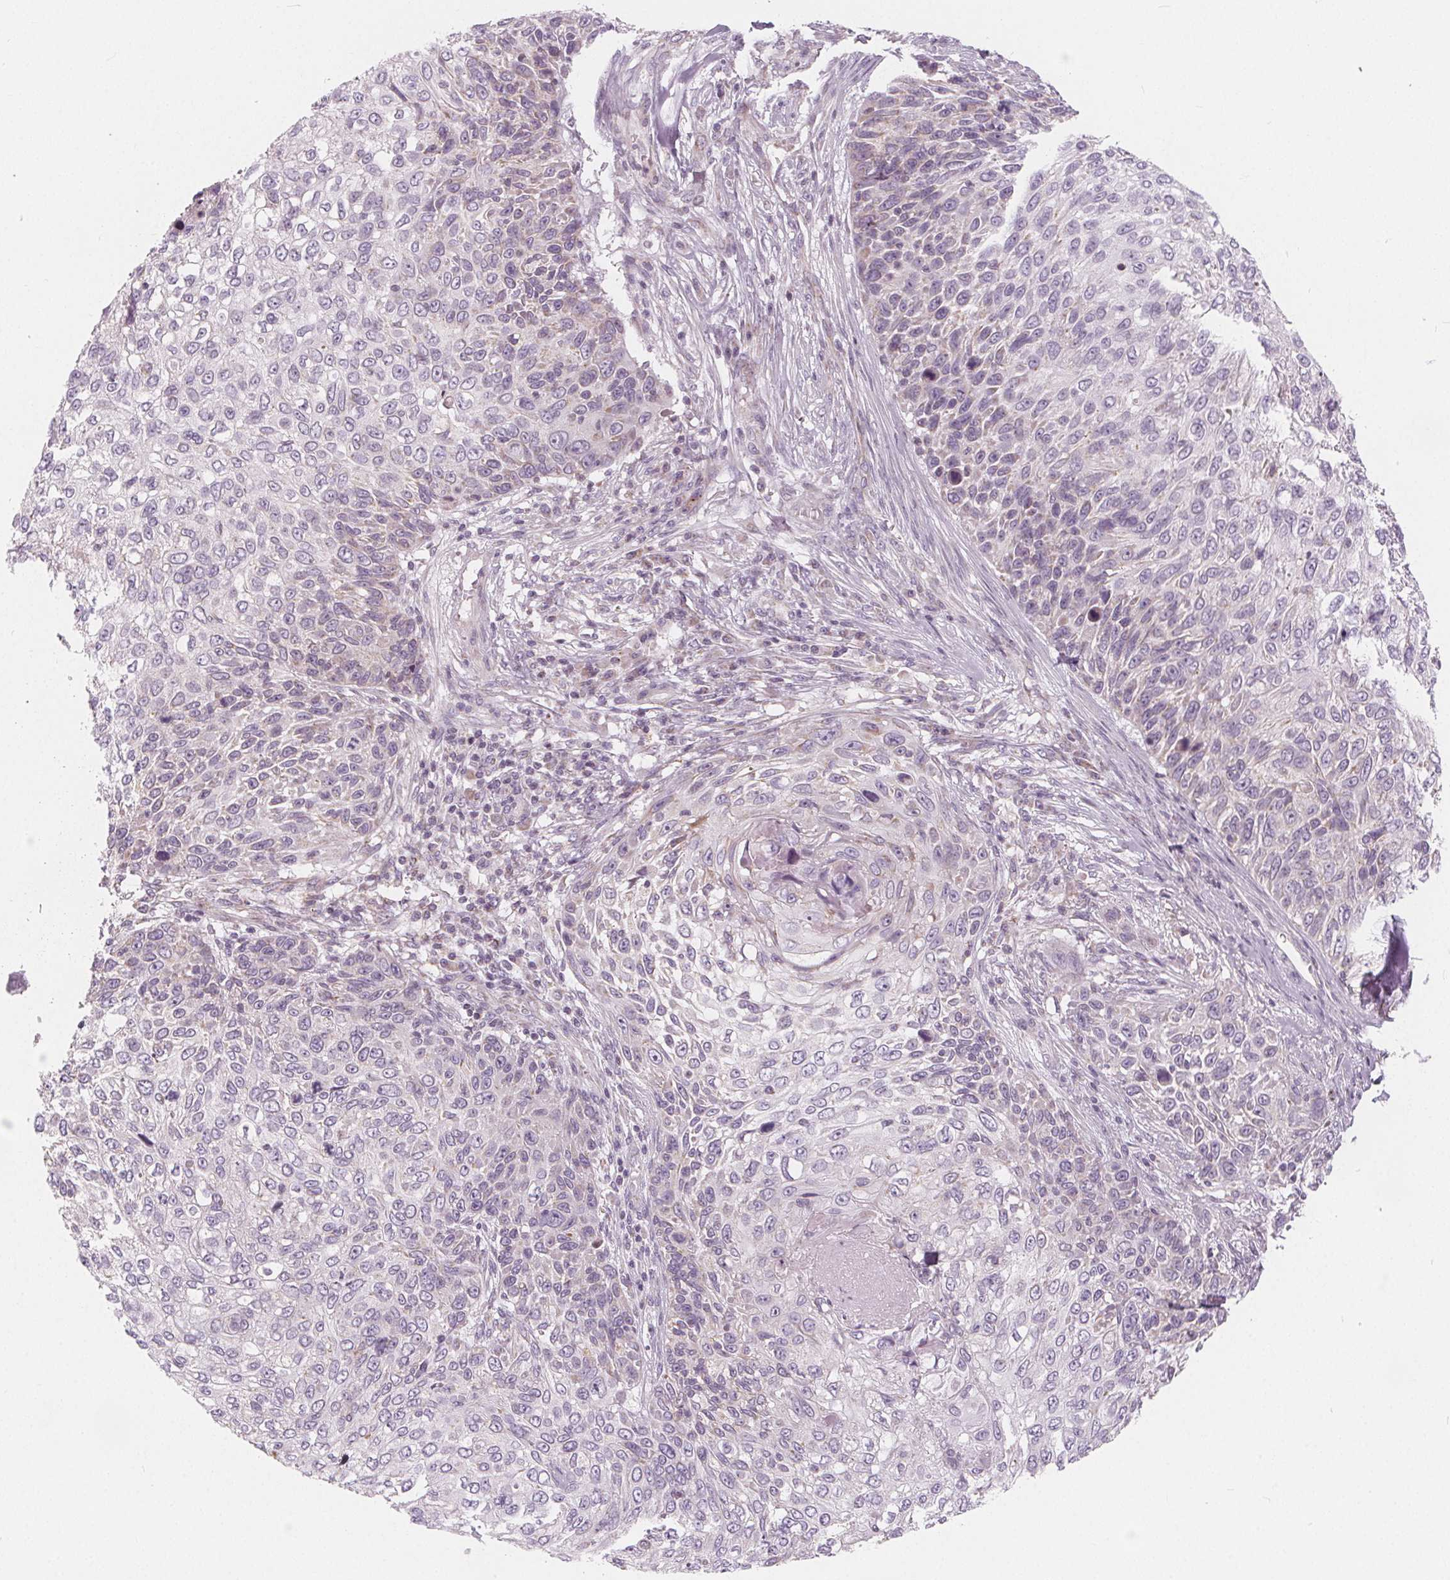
{"staining": {"intensity": "negative", "quantity": "none", "location": "none"}, "tissue": "skin cancer", "cell_type": "Tumor cells", "image_type": "cancer", "snomed": [{"axis": "morphology", "description": "Squamous cell carcinoma, NOS"}, {"axis": "topography", "description": "Skin"}], "caption": "The image displays no staining of tumor cells in skin squamous cell carcinoma.", "gene": "NUP210L", "patient": {"sex": "male", "age": 92}}